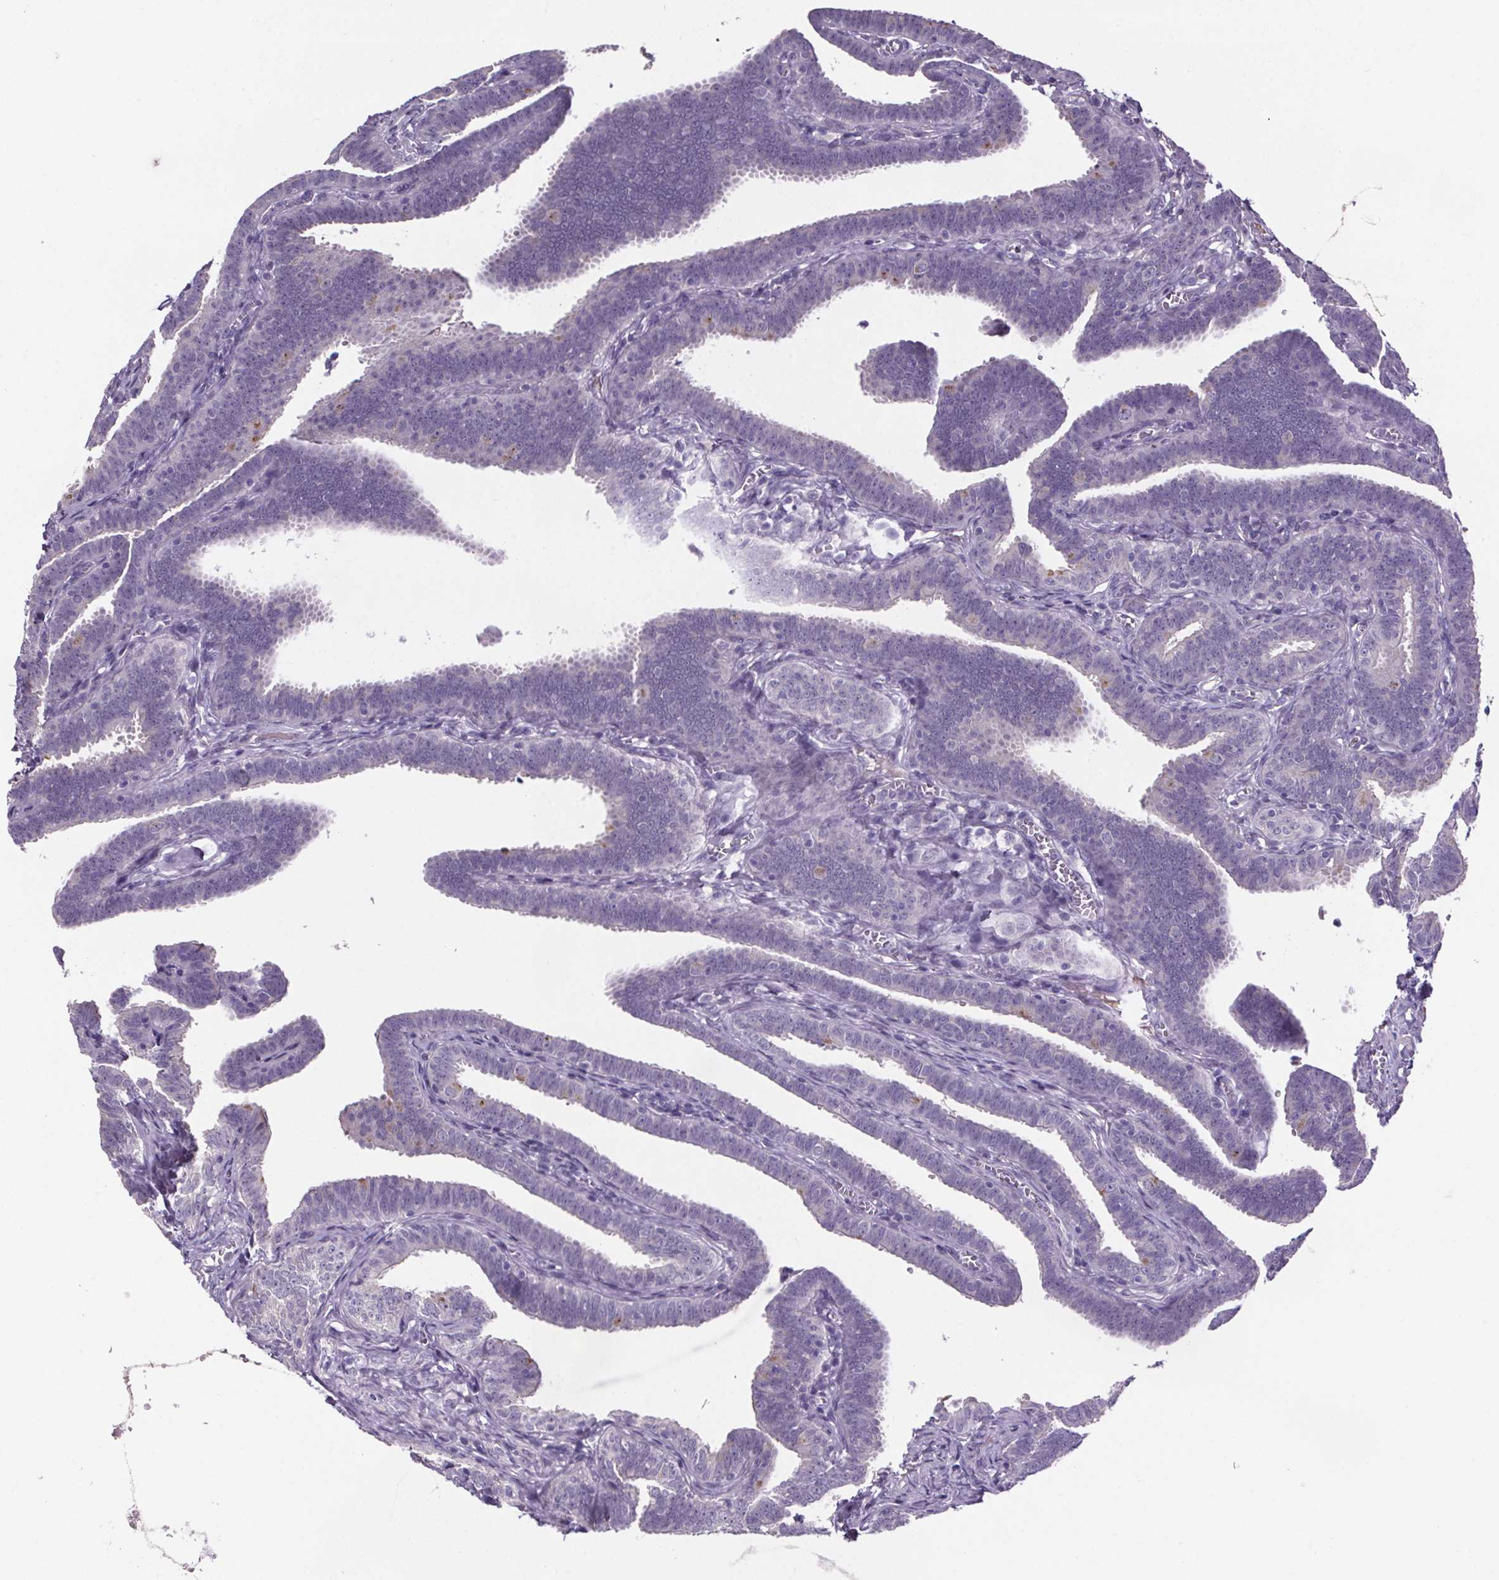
{"staining": {"intensity": "negative", "quantity": "none", "location": "none"}, "tissue": "fallopian tube", "cell_type": "Glandular cells", "image_type": "normal", "snomed": [{"axis": "morphology", "description": "Normal tissue, NOS"}, {"axis": "topography", "description": "Fallopian tube"}], "caption": "The immunohistochemistry histopathology image has no significant staining in glandular cells of fallopian tube.", "gene": "CUBN", "patient": {"sex": "female", "age": 25}}